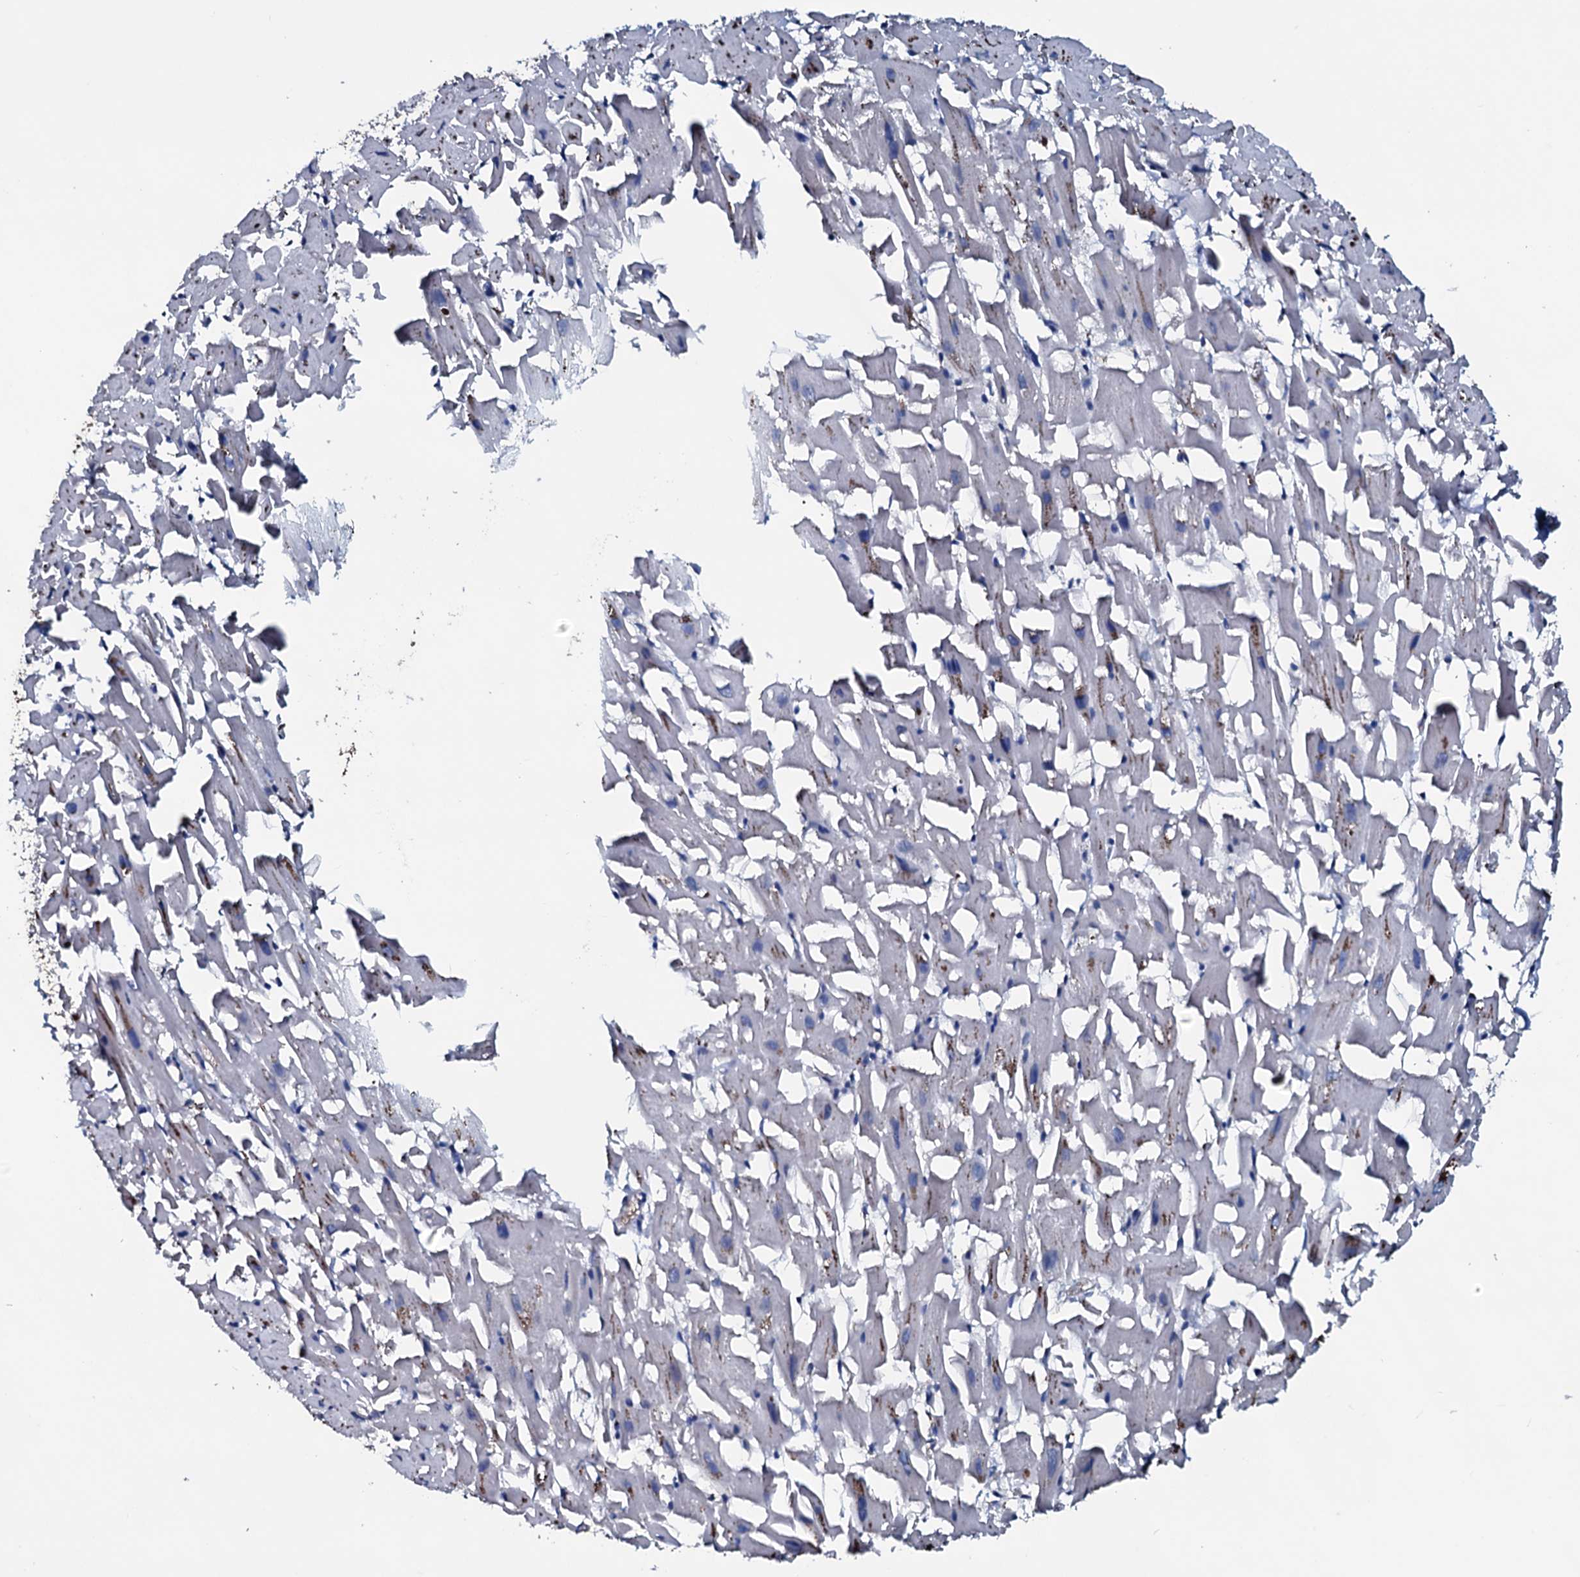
{"staining": {"intensity": "weak", "quantity": "25%-75%", "location": "cytoplasmic/membranous"}, "tissue": "heart muscle", "cell_type": "Cardiomyocytes", "image_type": "normal", "snomed": [{"axis": "morphology", "description": "Normal tissue, NOS"}, {"axis": "topography", "description": "Heart"}], "caption": "Heart muscle stained with DAB IHC exhibits low levels of weak cytoplasmic/membranous expression in about 25%-75% of cardiomyocytes.", "gene": "OGFOD2", "patient": {"sex": "female", "age": 64}}